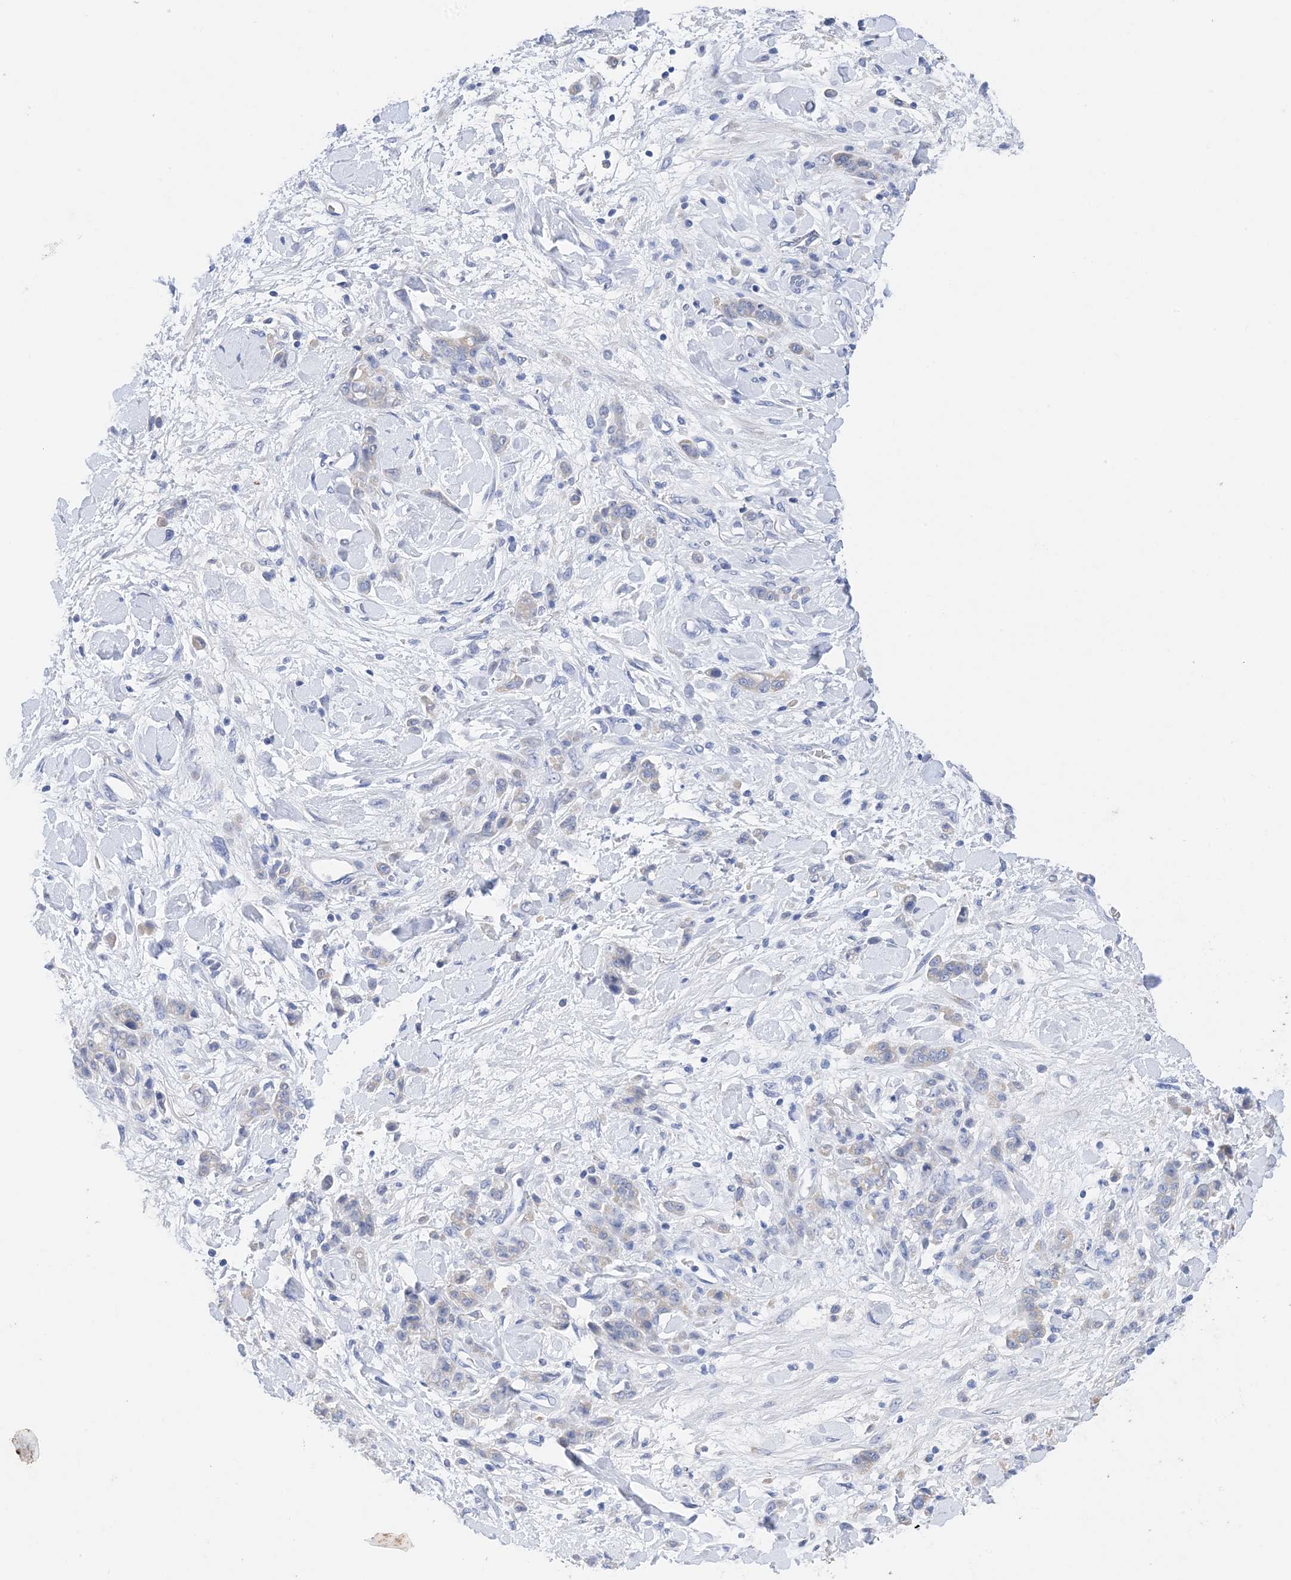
{"staining": {"intensity": "weak", "quantity": "25%-75%", "location": "cytoplasmic/membranous"}, "tissue": "stomach cancer", "cell_type": "Tumor cells", "image_type": "cancer", "snomed": [{"axis": "morphology", "description": "Normal tissue, NOS"}, {"axis": "morphology", "description": "Adenocarcinoma, NOS"}, {"axis": "topography", "description": "Stomach"}], "caption": "Stomach adenocarcinoma stained for a protein exhibits weak cytoplasmic/membranous positivity in tumor cells. (Stains: DAB (3,3'-diaminobenzidine) in brown, nuclei in blue, Microscopy: brightfield microscopy at high magnification).", "gene": "PLK4", "patient": {"sex": "male", "age": 82}}